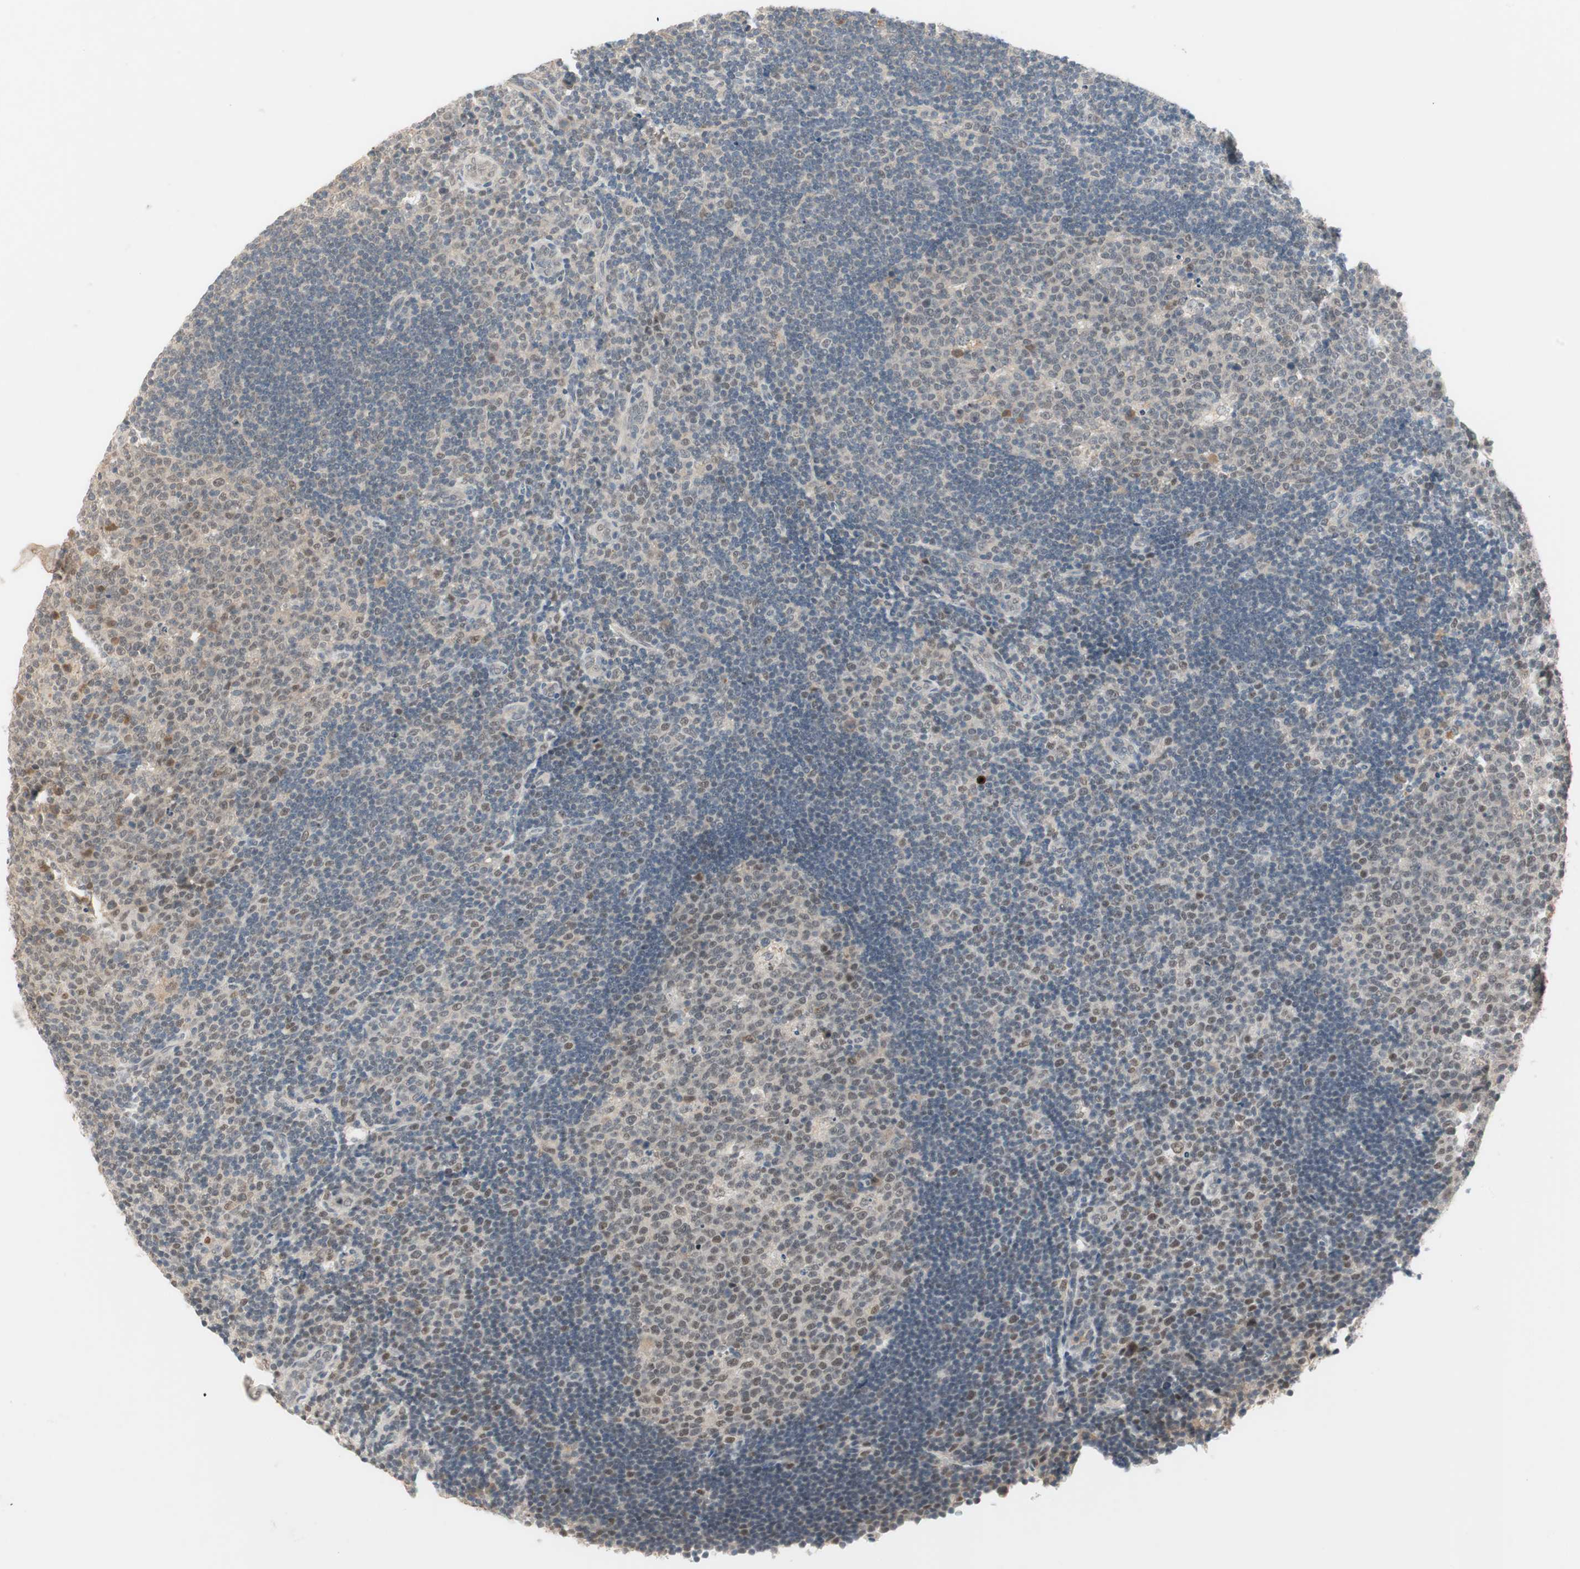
{"staining": {"intensity": "weak", "quantity": ">75%", "location": "nuclear"}, "tissue": "lymph node", "cell_type": "Germinal center cells", "image_type": "normal", "snomed": [{"axis": "morphology", "description": "Normal tissue, NOS"}, {"axis": "topography", "description": "Lymph node"}, {"axis": "topography", "description": "Salivary gland"}], "caption": "This histopathology image demonstrates IHC staining of normal lymph node, with low weak nuclear expression in about >75% of germinal center cells.", "gene": "RNGTT", "patient": {"sex": "male", "age": 8}}